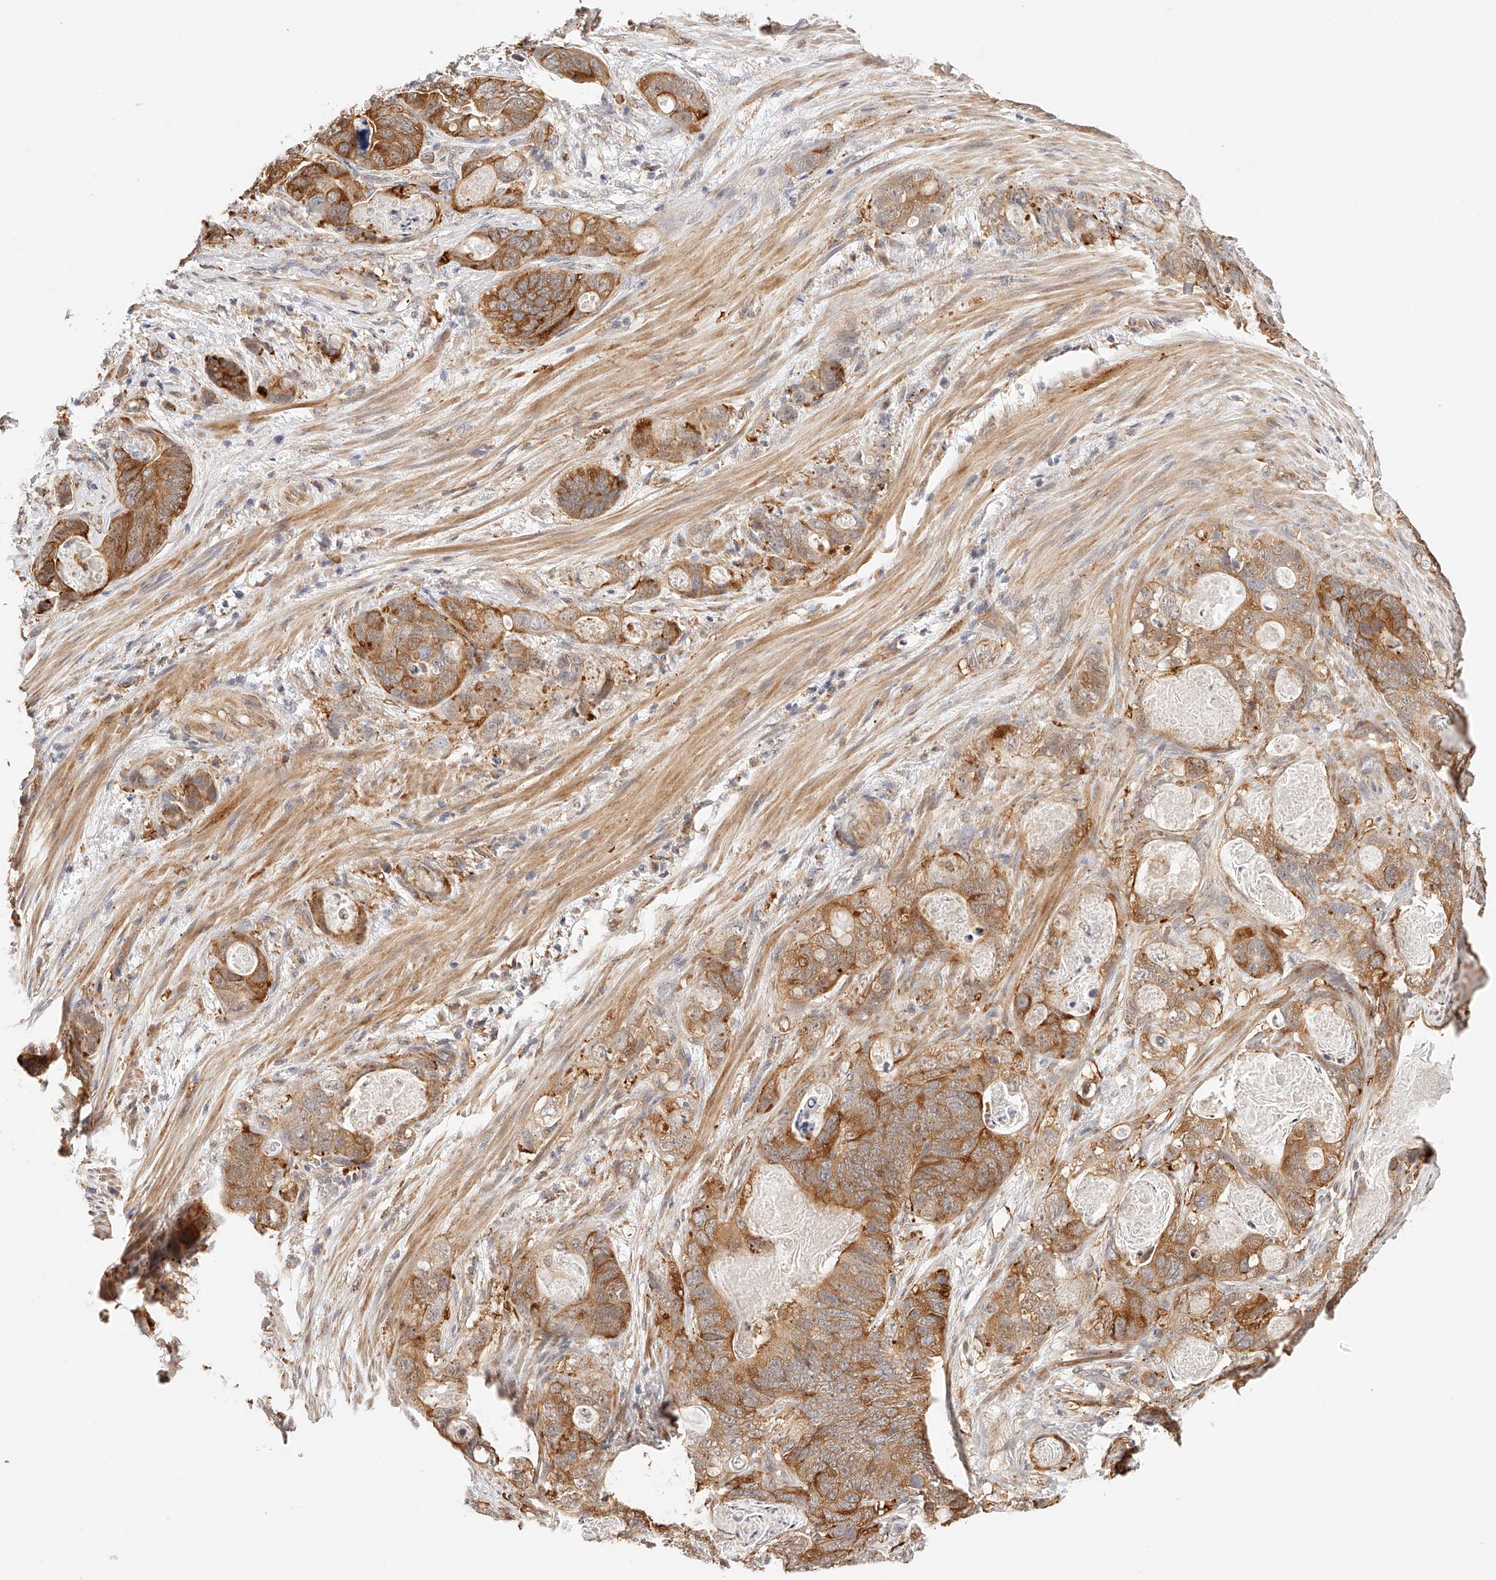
{"staining": {"intensity": "moderate", "quantity": ">75%", "location": "cytoplasmic/membranous"}, "tissue": "stomach cancer", "cell_type": "Tumor cells", "image_type": "cancer", "snomed": [{"axis": "morphology", "description": "Normal tissue, NOS"}, {"axis": "morphology", "description": "Adenocarcinoma, NOS"}, {"axis": "topography", "description": "Stomach"}], "caption": "Approximately >75% of tumor cells in human stomach cancer (adenocarcinoma) exhibit moderate cytoplasmic/membranous protein positivity as visualized by brown immunohistochemical staining.", "gene": "SYNC", "patient": {"sex": "female", "age": 89}}